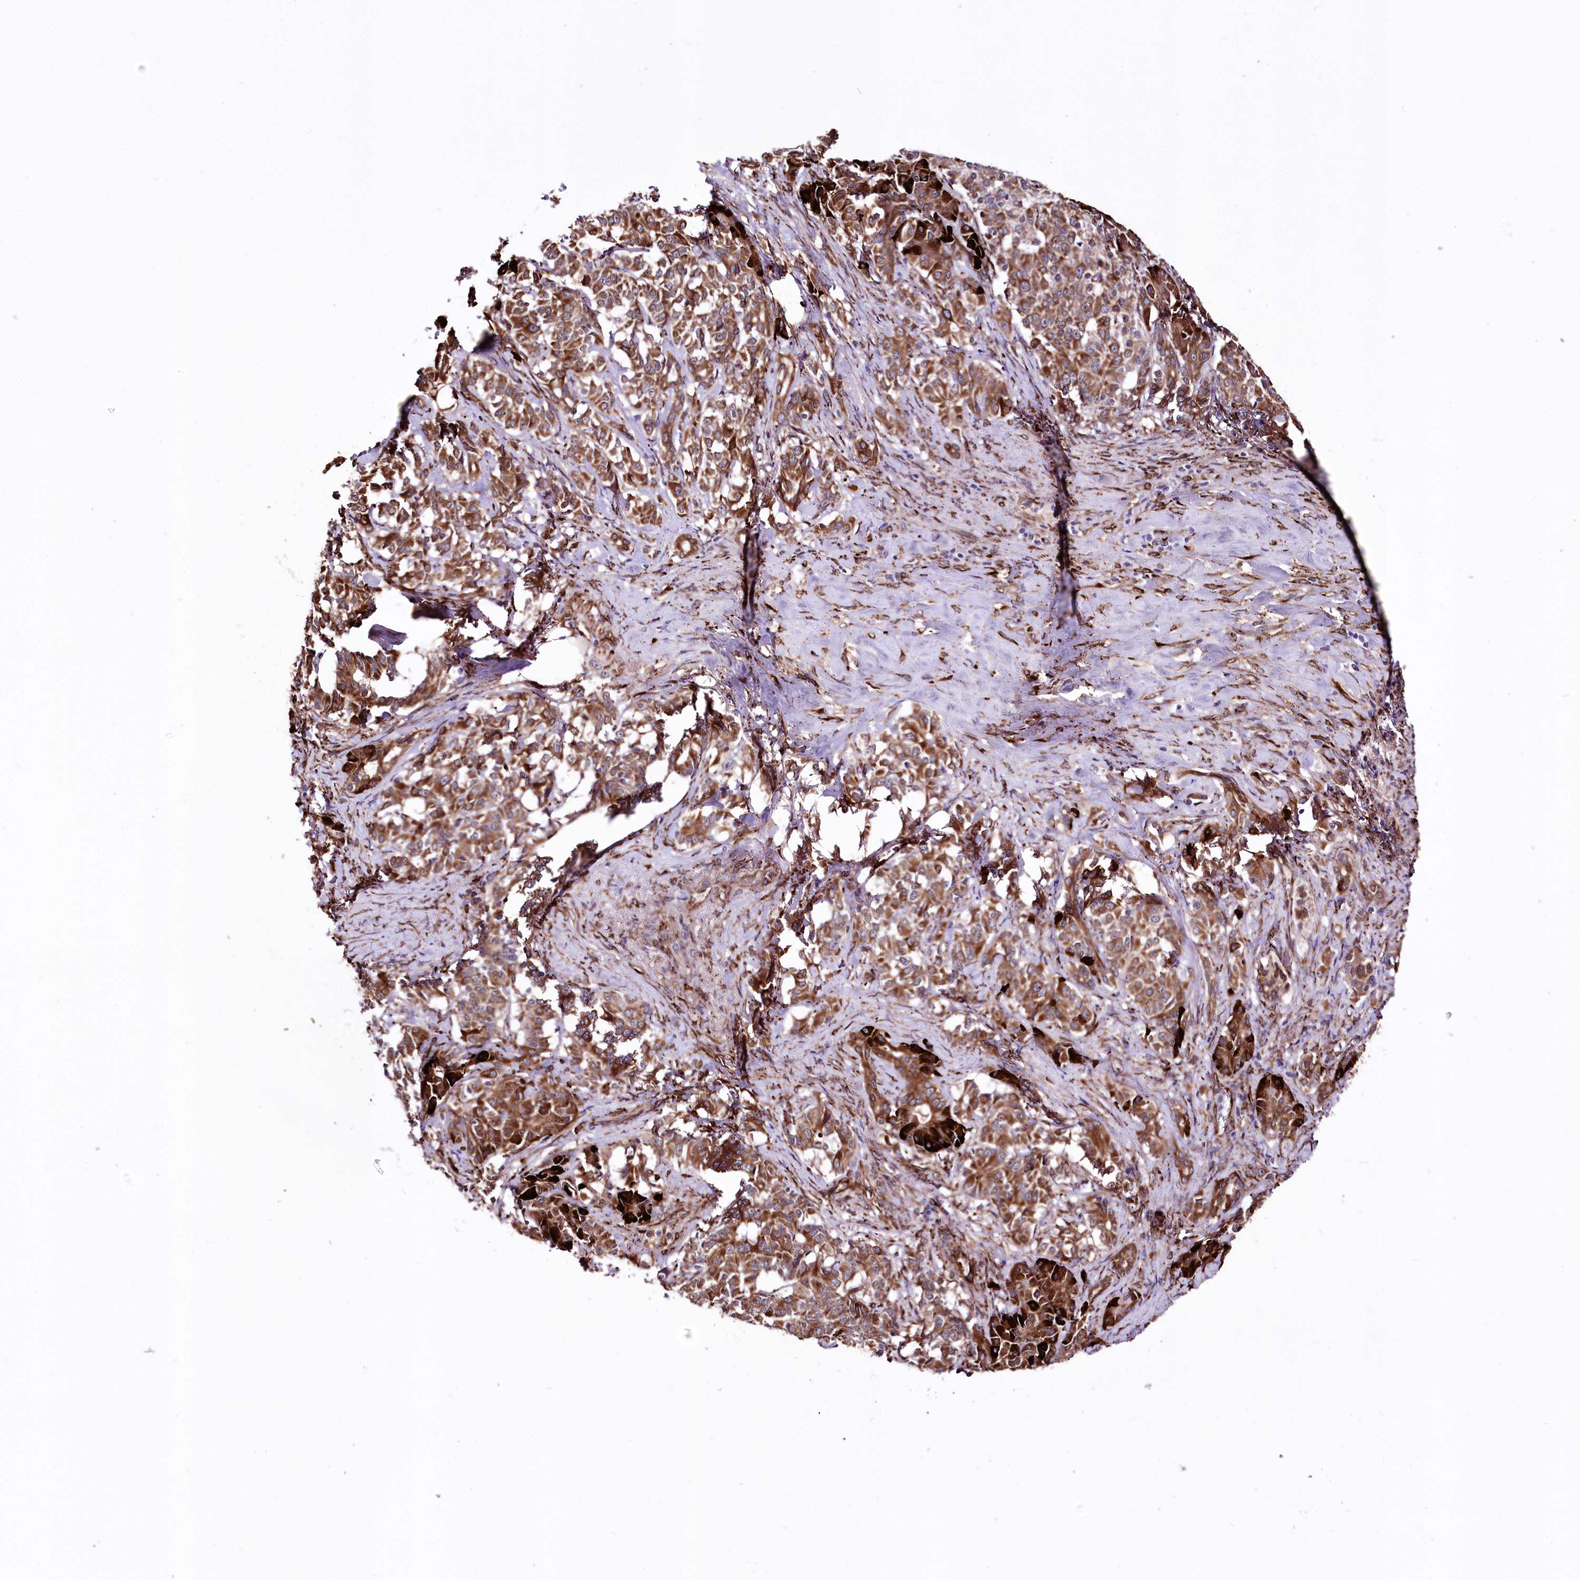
{"staining": {"intensity": "moderate", "quantity": ">75%", "location": "cytoplasmic/membranous"}, "tissue": "pancreatic cancer", "cell_type": "Tumor cells", "image_type": "cancer", "snomed": [{"axis": "morphology", "description": "Adenocarcinoma, NOS"}, {"axis": "topography", "description": "Pancreas"}], "caption": "Adenocarcinoma (pancreatic) stained for a protein (brown) displays moderate cytoplasmic/membranous positive positivity in about >75% of tumor cells.", "gene": "WWC1", "patient": {"sex": "female", "age": 74}}